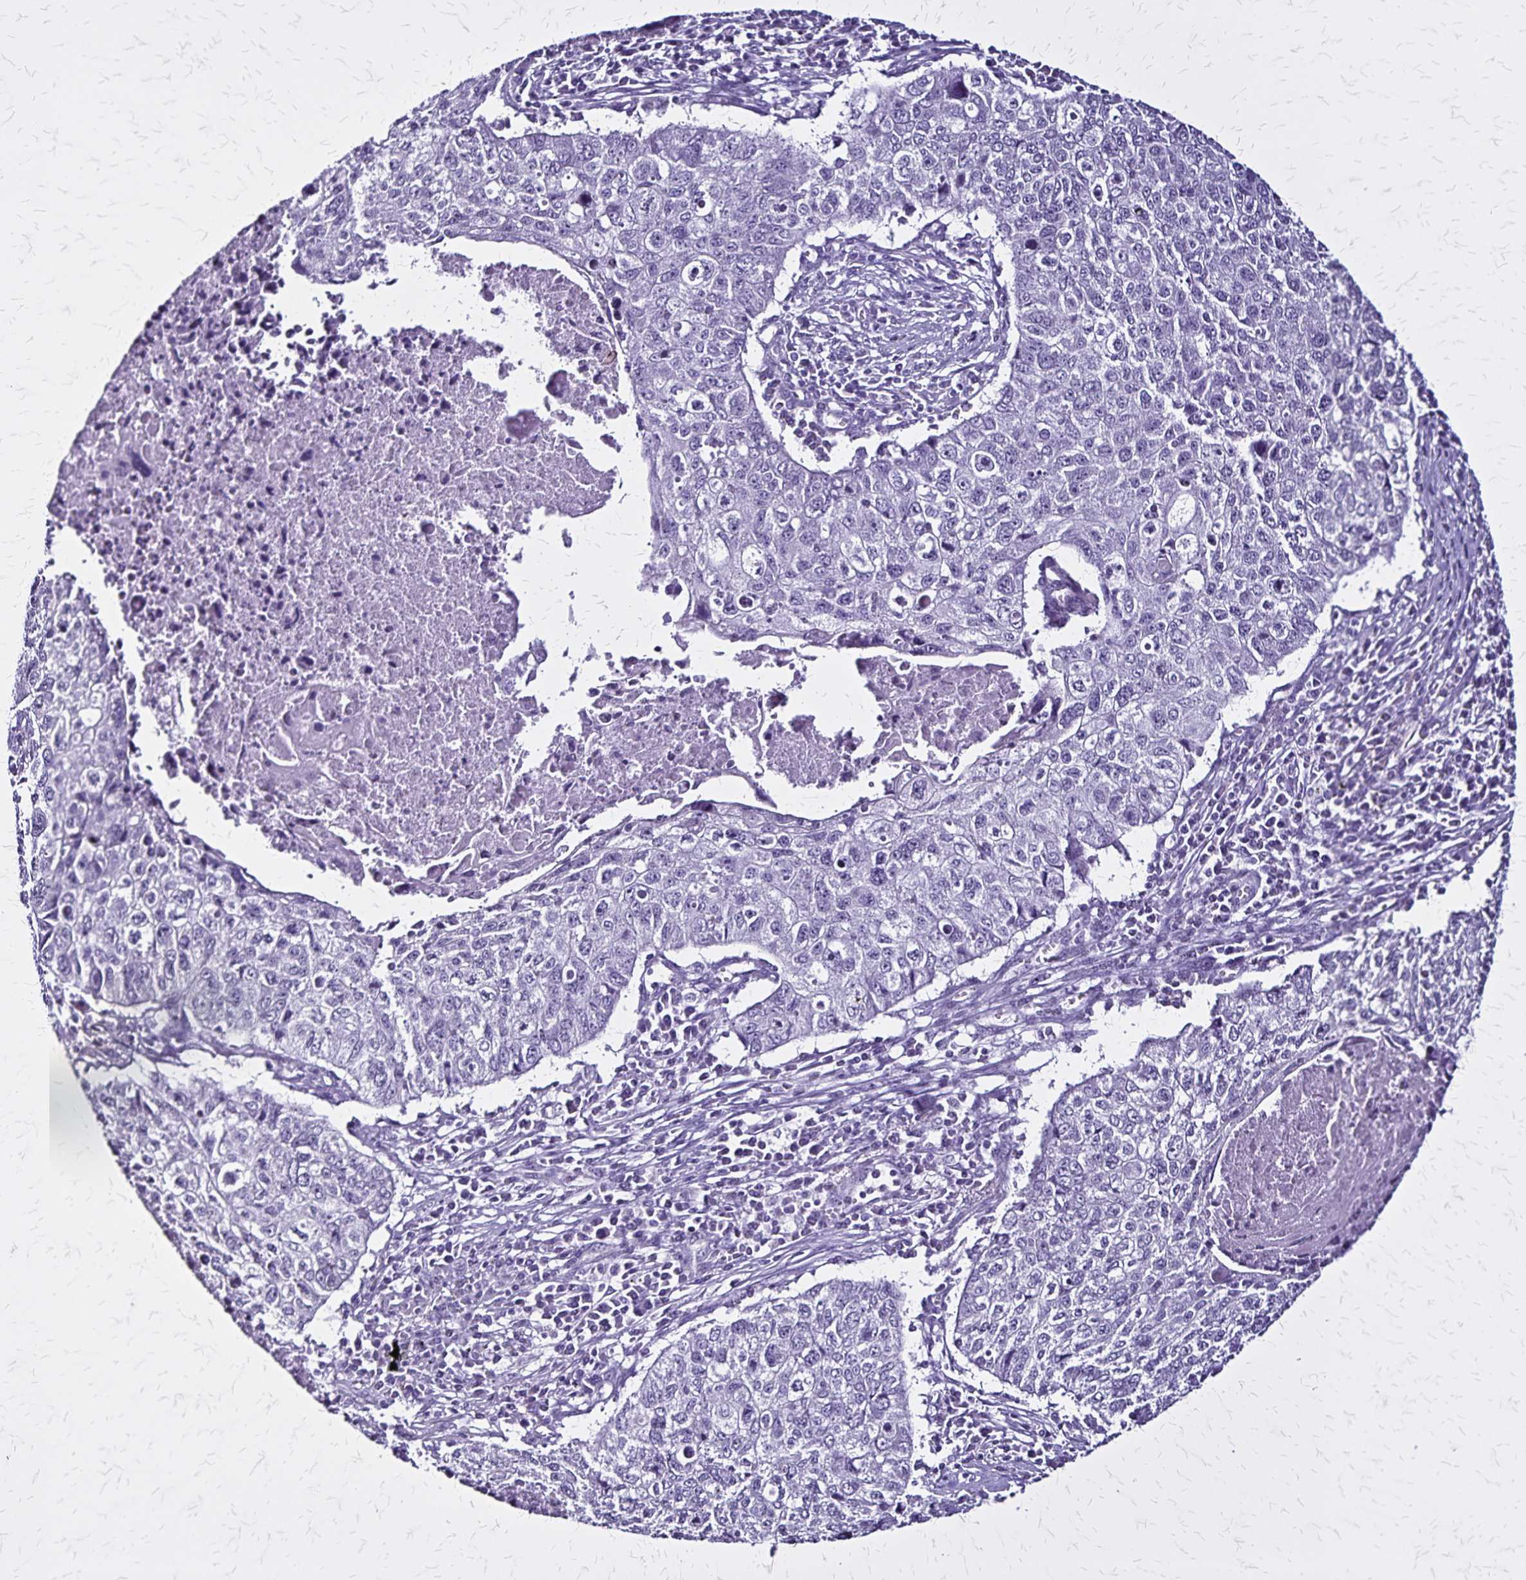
{"staining": {"intensity": "negative", "quantity": "none", "location": "none"}, "tissue": "lung cancer", "cell_type": "Tumor cells", "image_type": "cancer", "snomed": [{"axis": "morphology", "description": "Normal morphology"}, {"axis": "morphology", "description": "Aneuploidy"}, {"axis": "morphology", "description": "Squamous cell carcinoma, NOS"}, {"axis": "topography", "description": "Lymph node"}, {"axis": "topography", "description": "Lung"}], "caption": "Image shows no protein staining in tumor cells of lung squamous cell carcinoma tissue.", "gene": "KRT2", "patient": {"sex": "female", "age": 76}}